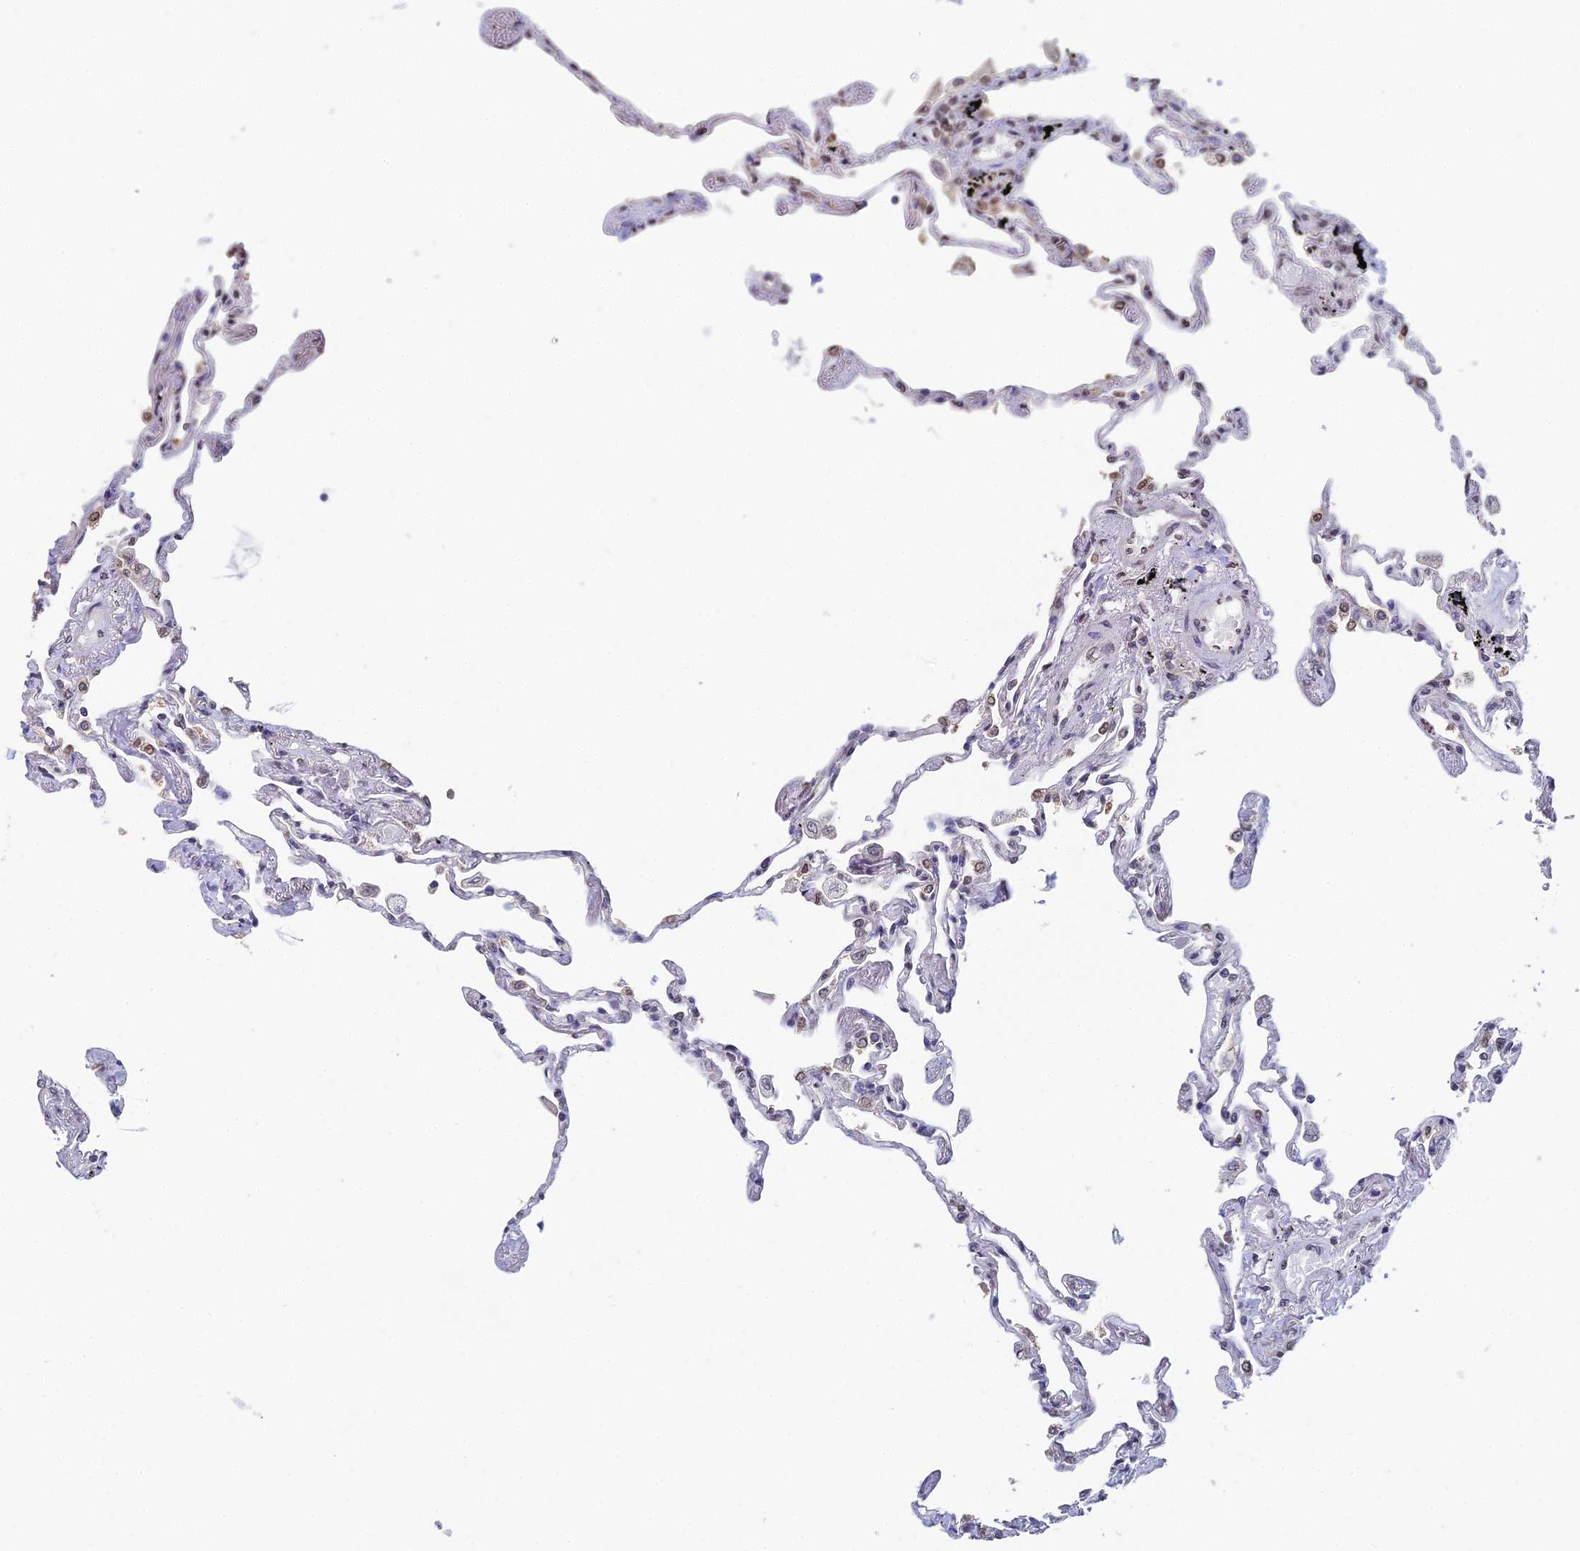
{"staining": {"intensity": "negative", "quantity": "none", "location": "none"}, "tissue": "lung", "cell_type": "Alveolar cells", "image_type": "normal", "snomed": [{"axis": "morphology", "description": "Normal tissue, NOS"}, {"axis": "topography", "description": "Lung"}], "caption": "Photomicrograph shows no significant protein expression in alveolar cells of normal lung. (Brightfield microscopy of DAB immunohistochemistry (IHC) at high magnification).", "gene": "PRR22", "patient": {"sex": "female", "age": 67}}